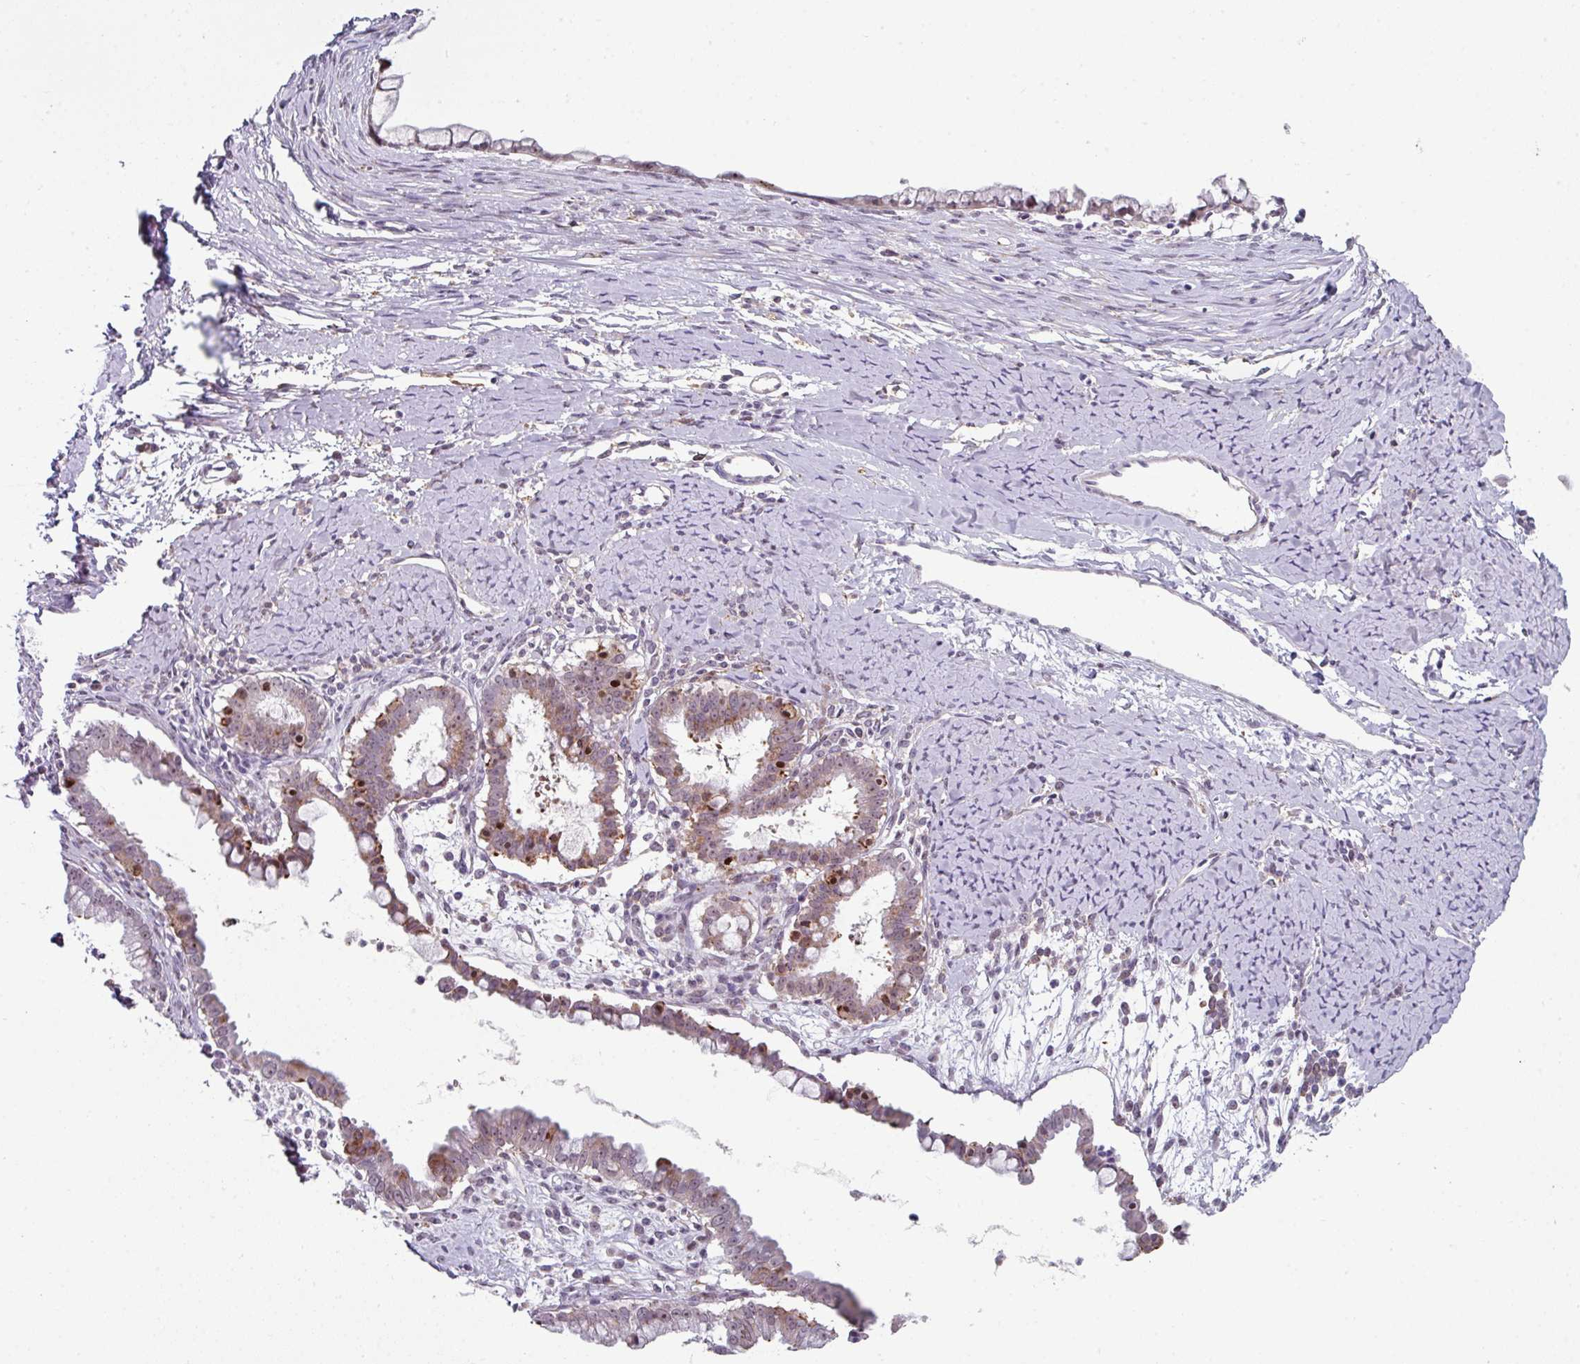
{"staining": {"intensity": "moderate", "quantity": "25%-75%", "location": "cytoplasmic/membranous"}, "tissue": "ovarian cancer", "cell_type": "Tumor cells", "image_type": "cancer", "snomed": [{"axis": "morphology", "description": "Cystadenocarcinoma, mucinous, NOS"}, {"axis": "topography", "description": "Ovary"}], "caption": "This micrograph exhibits immunohistochemistry (IHC) staining of mucinous cystadenocarcinoma (ovarian), with medium moderate cytoplasmic/membranous expression in about 25%-75% of tumor cells.", "gene": "BMS1", "patient": {"sex": "female", "age": 61}}